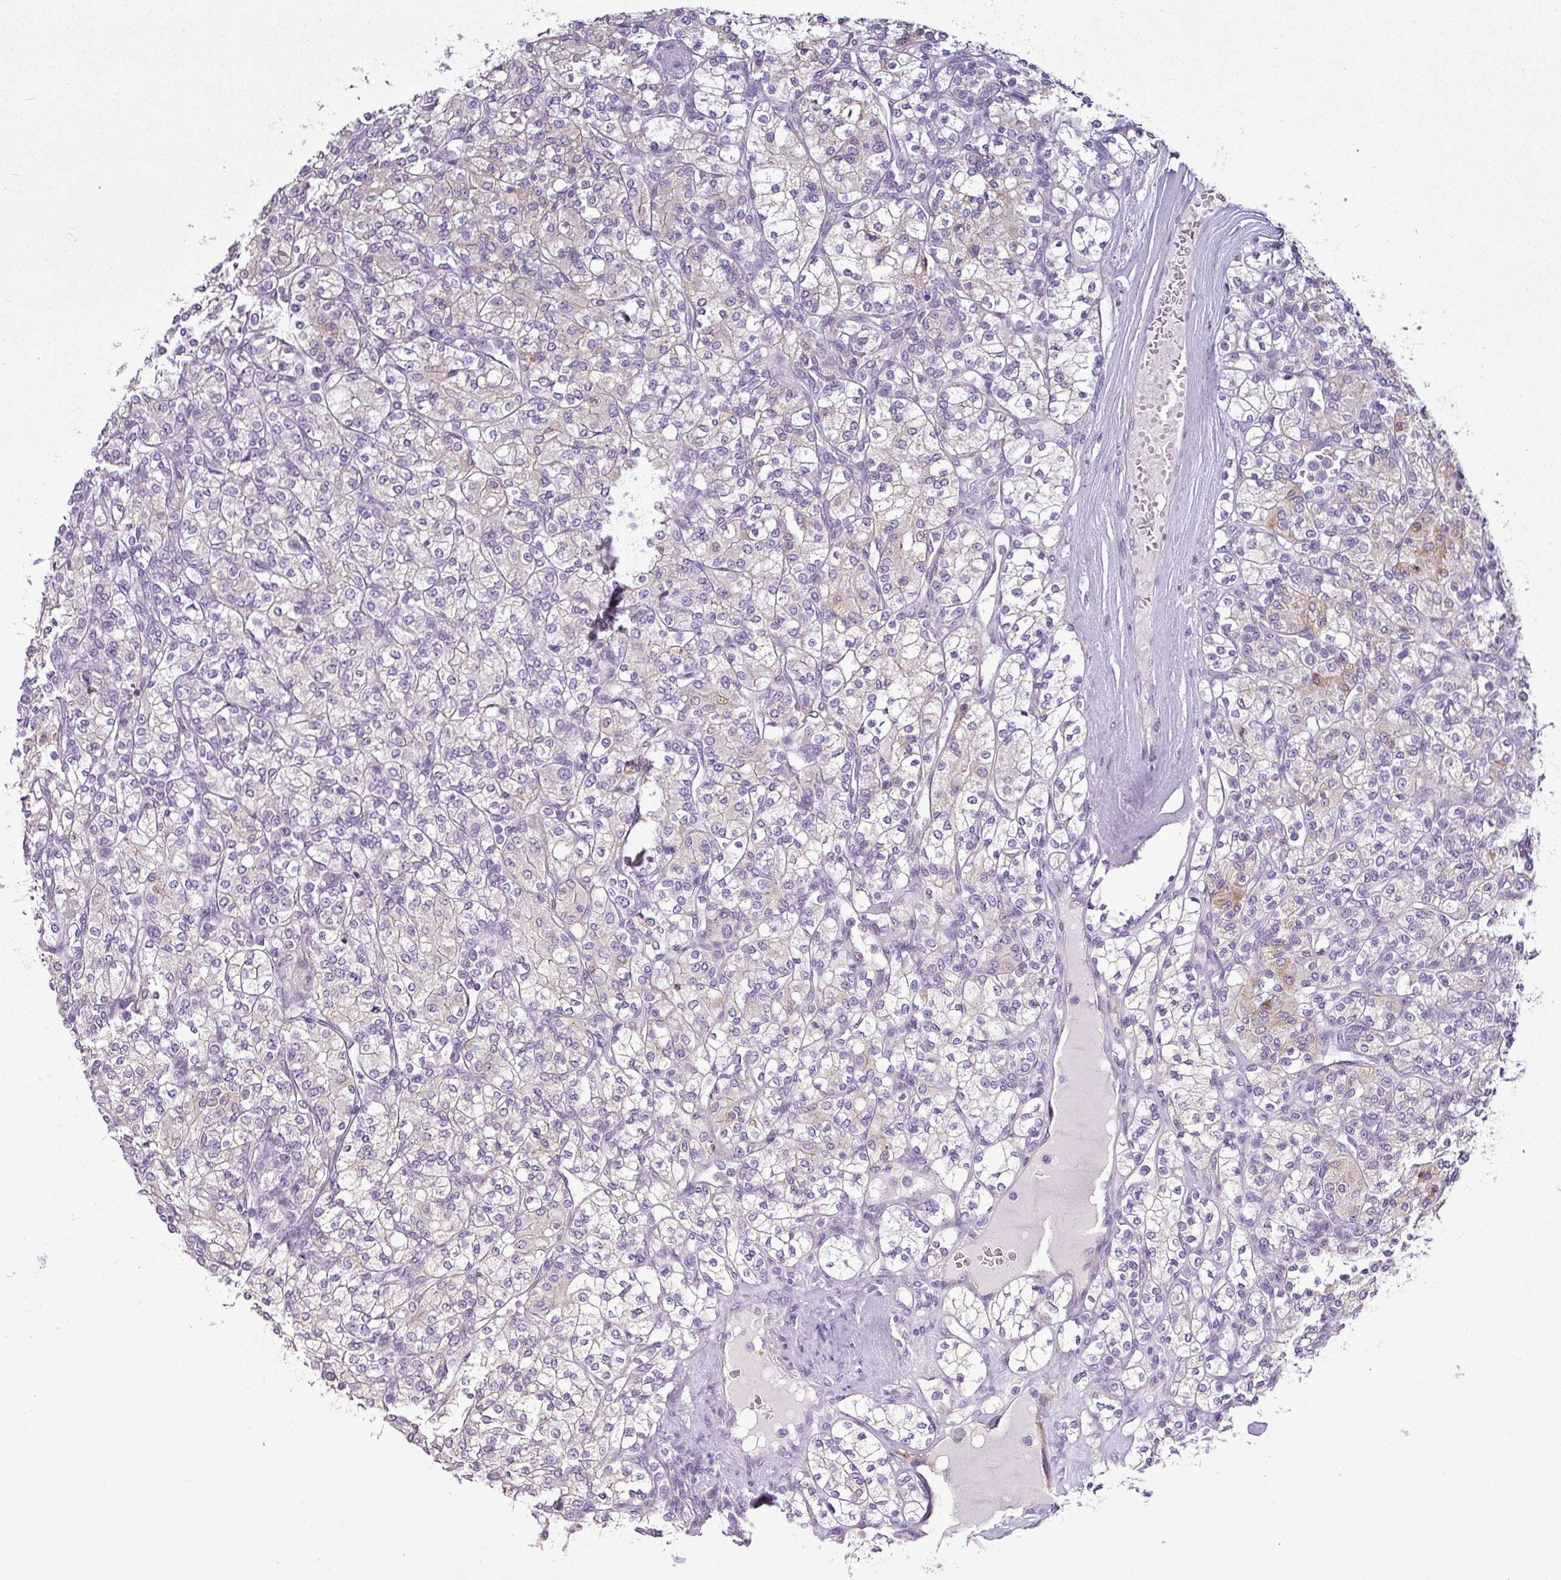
{"staining": {"intensity": "weak", "quantity": "<25%", "location": "cytoplasmic/membranous"}, "tissue": "renal cancer", "cell_type": "Tumor cells", "image_type": "cancer", "snomed": [{"axis": "morphology", "description": "Adenocarcinoma, NOS"}, {"axis": "topography", "description": "Kidney"}], "caption": "Tumor cells are negative for brown protein staining in renal adenocarcinoma.", "gene": "TMEM178B", "patient": {"sex": "male", "age": 77}}